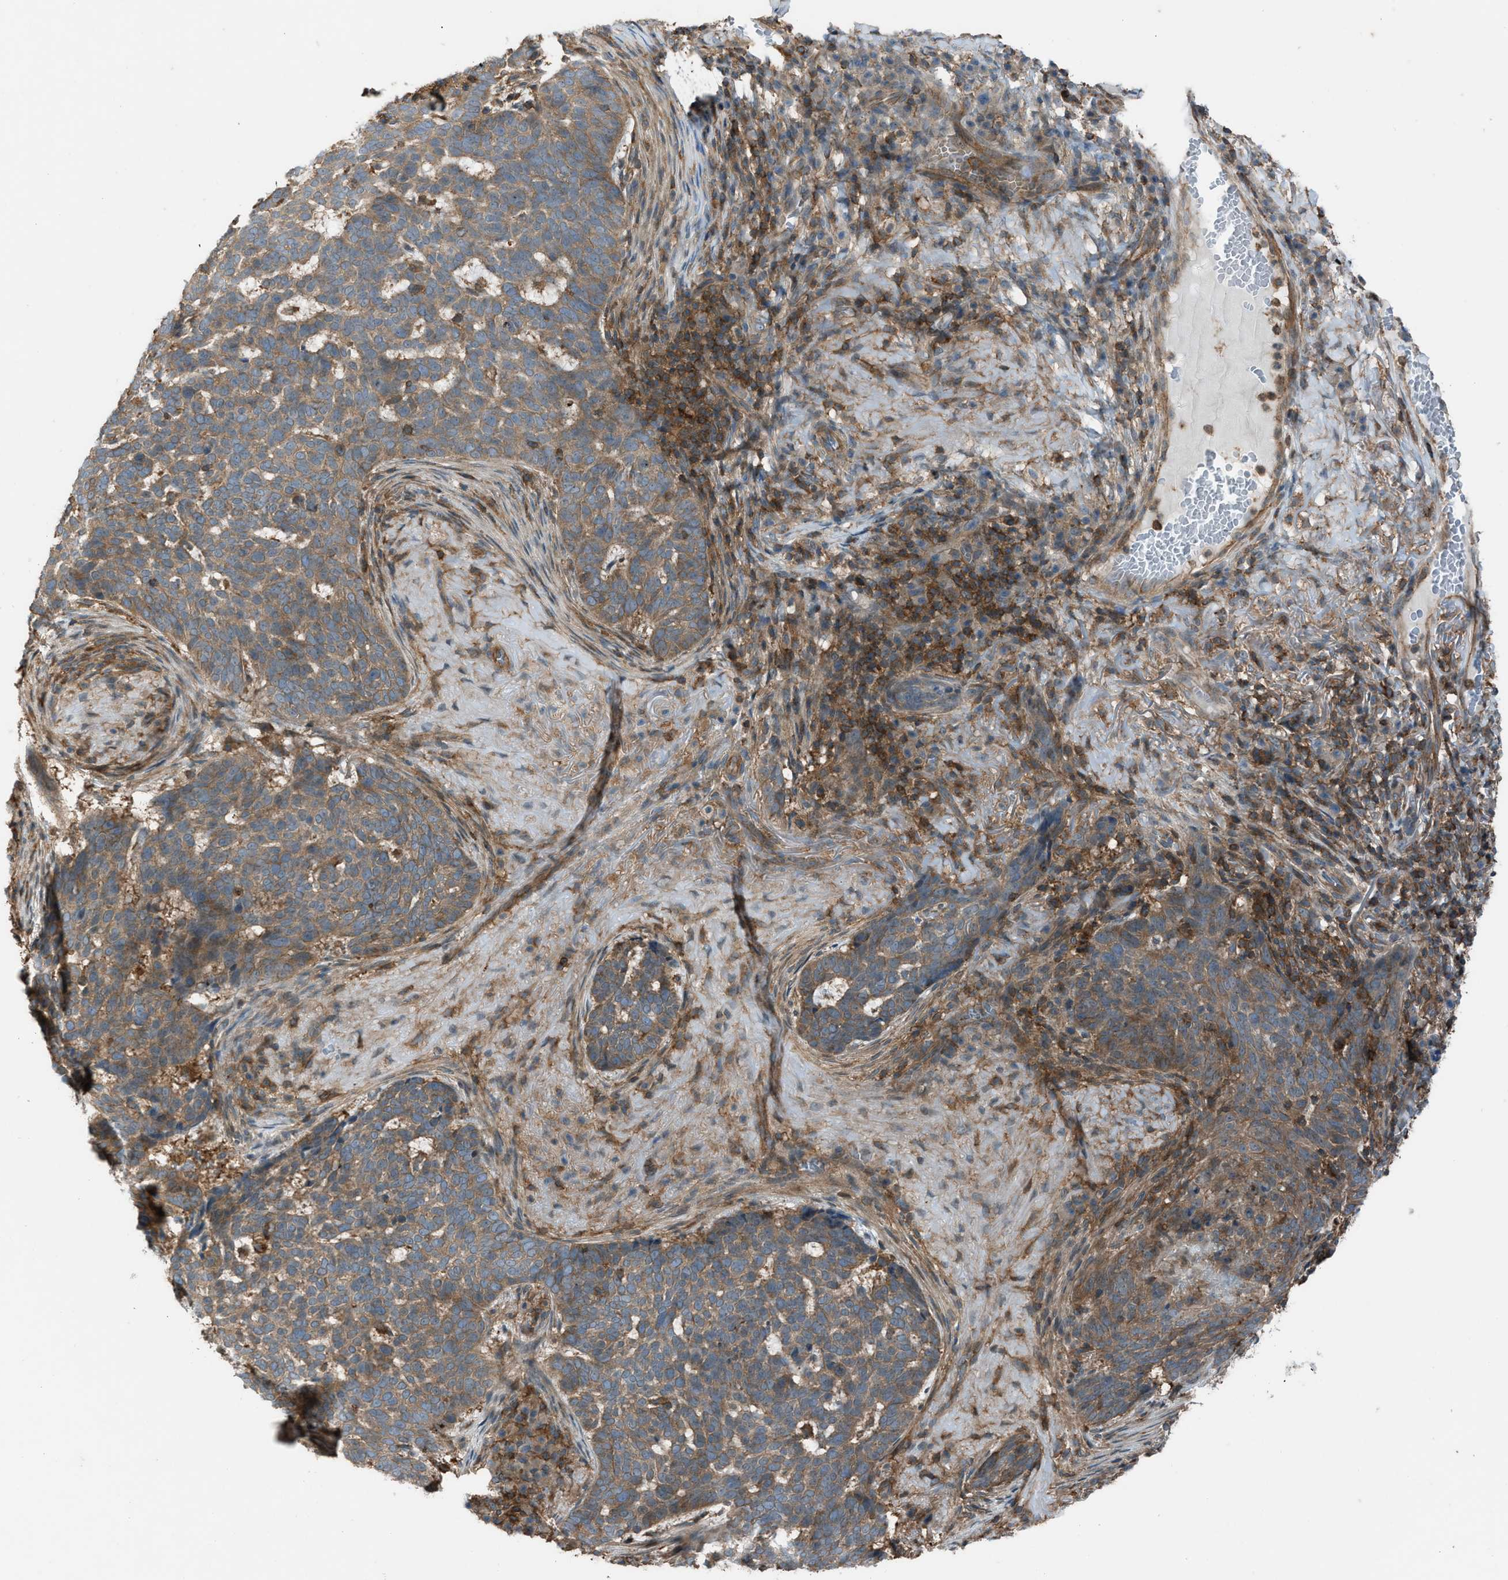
{"staining": {"intensity": "moderate", "quantity": ">75%", "location": "cytoplasmic/membranous"}, "tissue": "skin cancer", "cell_type": "Tumor cells", "image_type": "cancer", "snomed": [{"axis": "morphology", "description": "Basal cell carcinoma"}, {"axis": "topography", "description": "Skin"}], "caption": "DAB (3,3'-diaminobenzidine) immunohistochemical staining of skin basal cell carcinoma exhibits moderate cytoplasmic/membranous protein staining in approximately >75% of tumor cells.", "gene": "DYRK1A", "patient": {"sex": "male", "age": 85}}